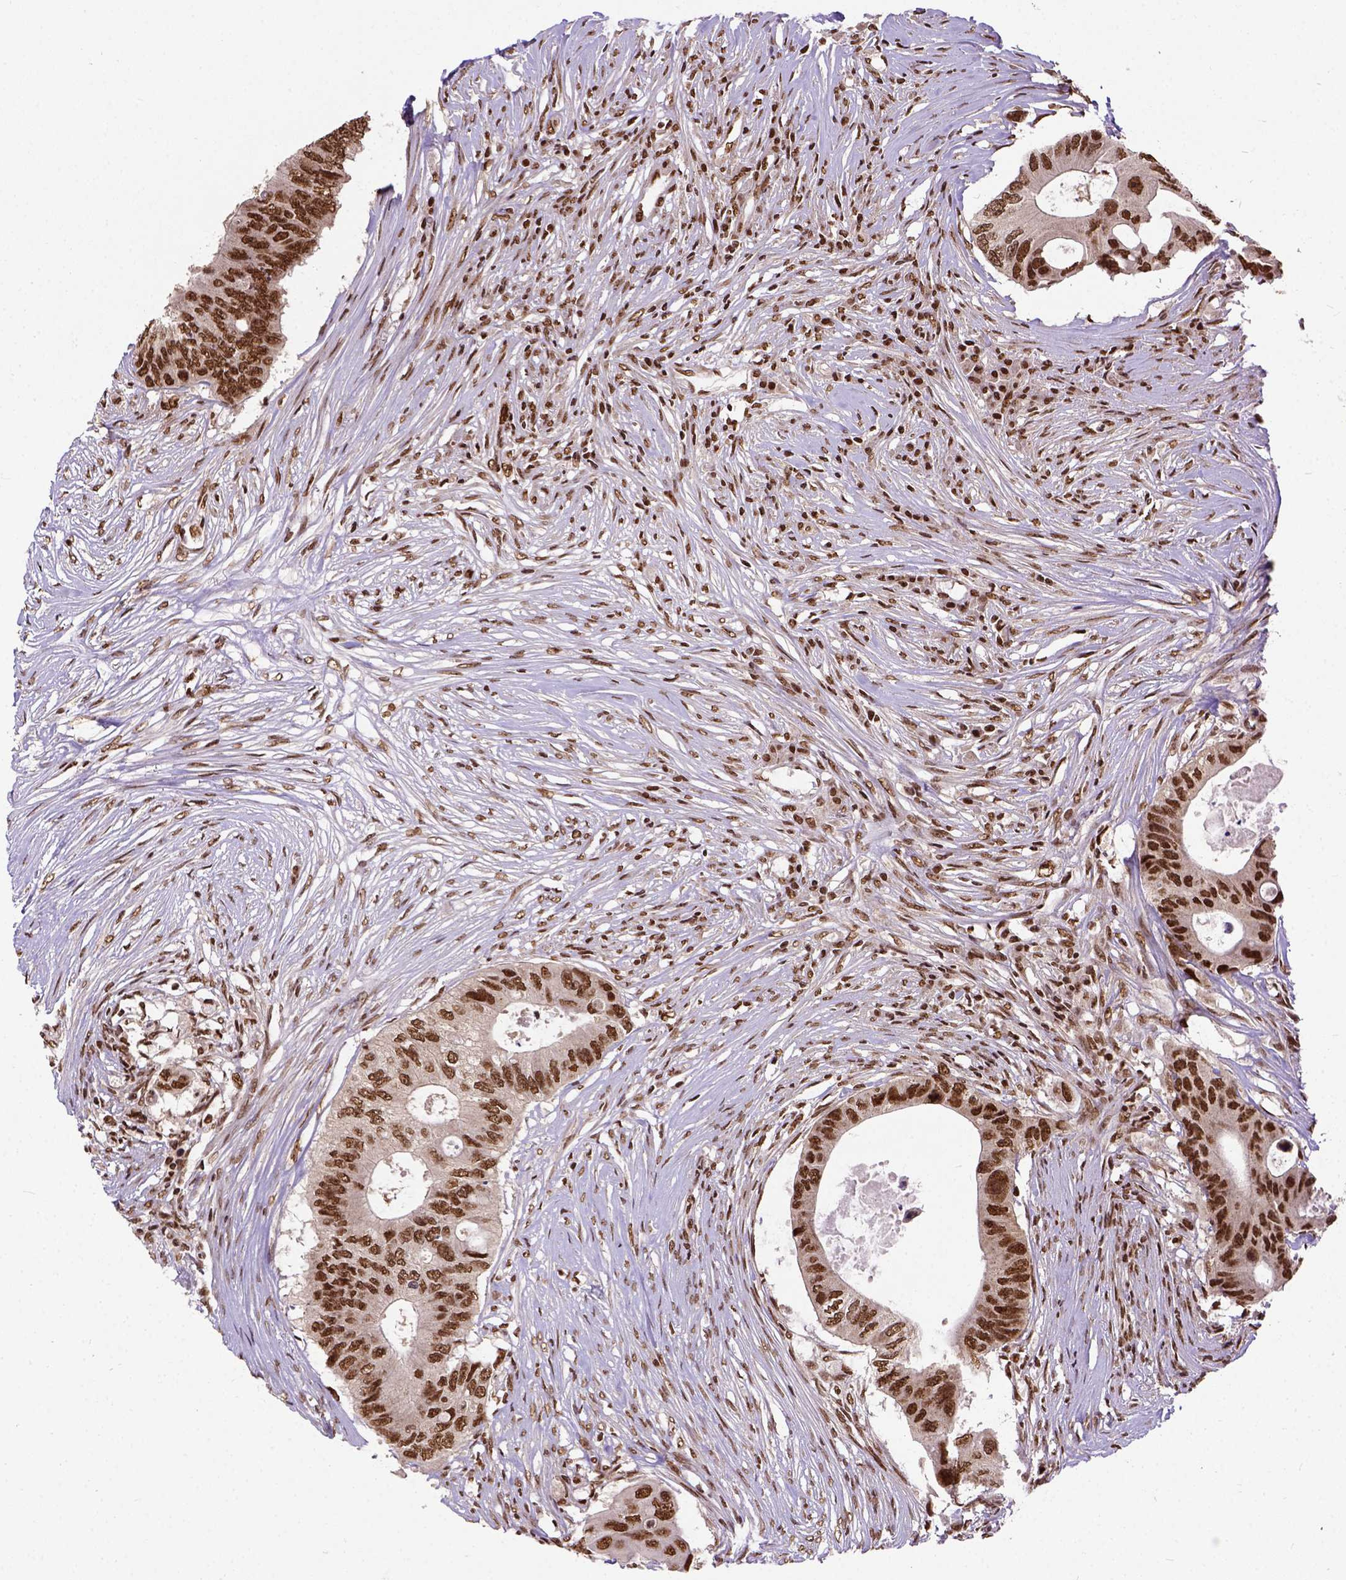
{"staining": {"intensity": "moderate", "quantity": ">75%", "location": "nuclear"}, "tissue": "colorectal cancer", "cell_type": "Tumor cells", "image_type": "cancer", "snomed": [{"axis": "morphology", "description": "Adenocarcinoma, NOS"}, {"axis": "topography", "description": "Colon"}], "caption": "A brown stain labels moderate nuclear expression of a protein in adenocarcinoma (colorectal) tumor cells.", "gene": "NACC1", "patient": {"sex": "male", "age": 71}}